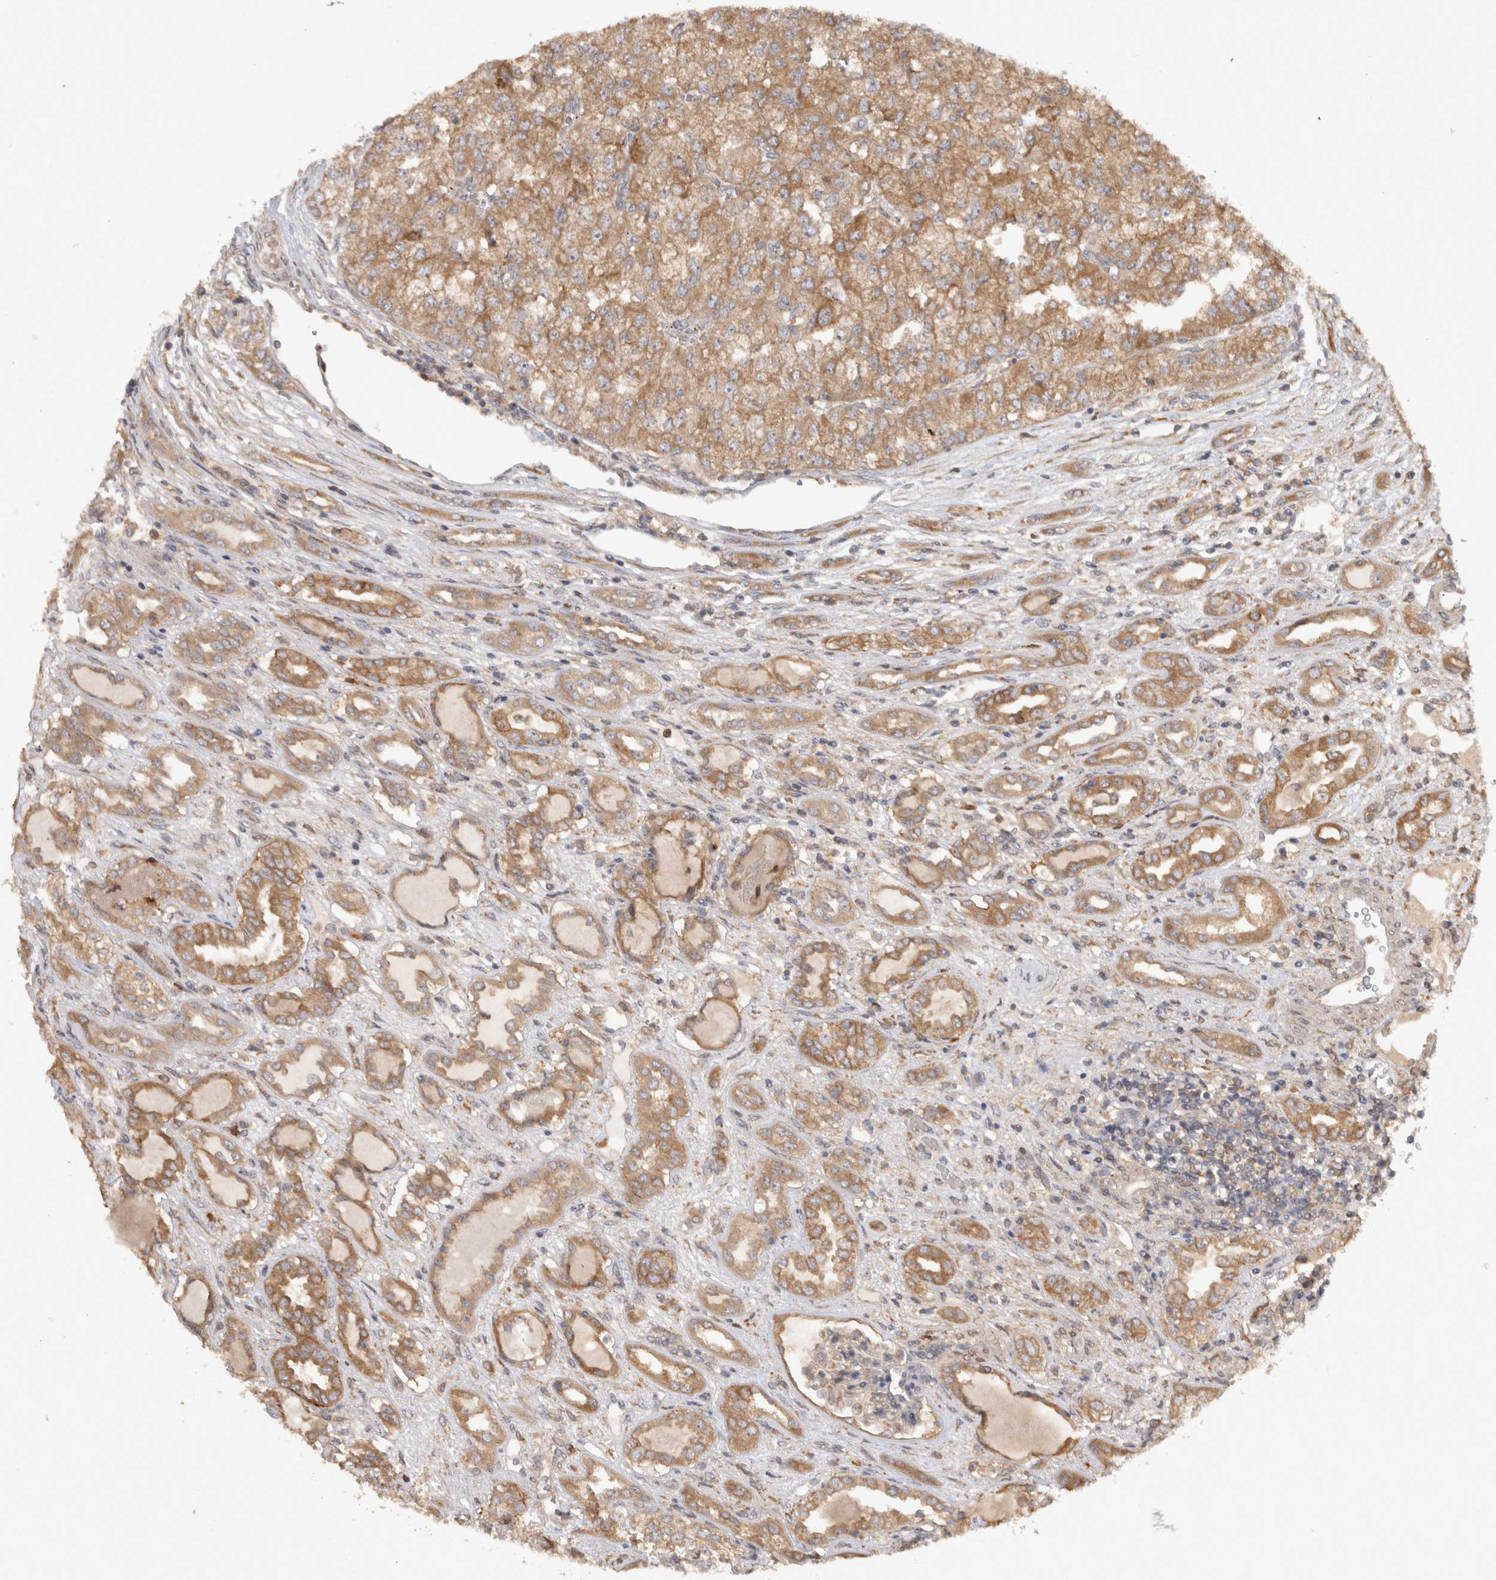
{"staining": {"intensity": "moderate", "quantity": ">75%", "location": "cytoplasmic/membranous"}, "tissue": "renal cancer", "cell_type": "Tumor cells", "image_type": "cancer", "snomed": [{"axis": "morphology", "description": "Adenocarcinoma, NOS"}, {"axis": "topography", "description": "Kidney"}], "caption": "Renal cancer stained with DAB (3,3'-diaminobenzidine) IHC displays medium levels of moderate cytoplasmic/membranous expression in about >75% of tumor cells. Nuclei are stained in blue.", "gene": "VEPH1", "patient": {"sex": "female", "age": 54}}